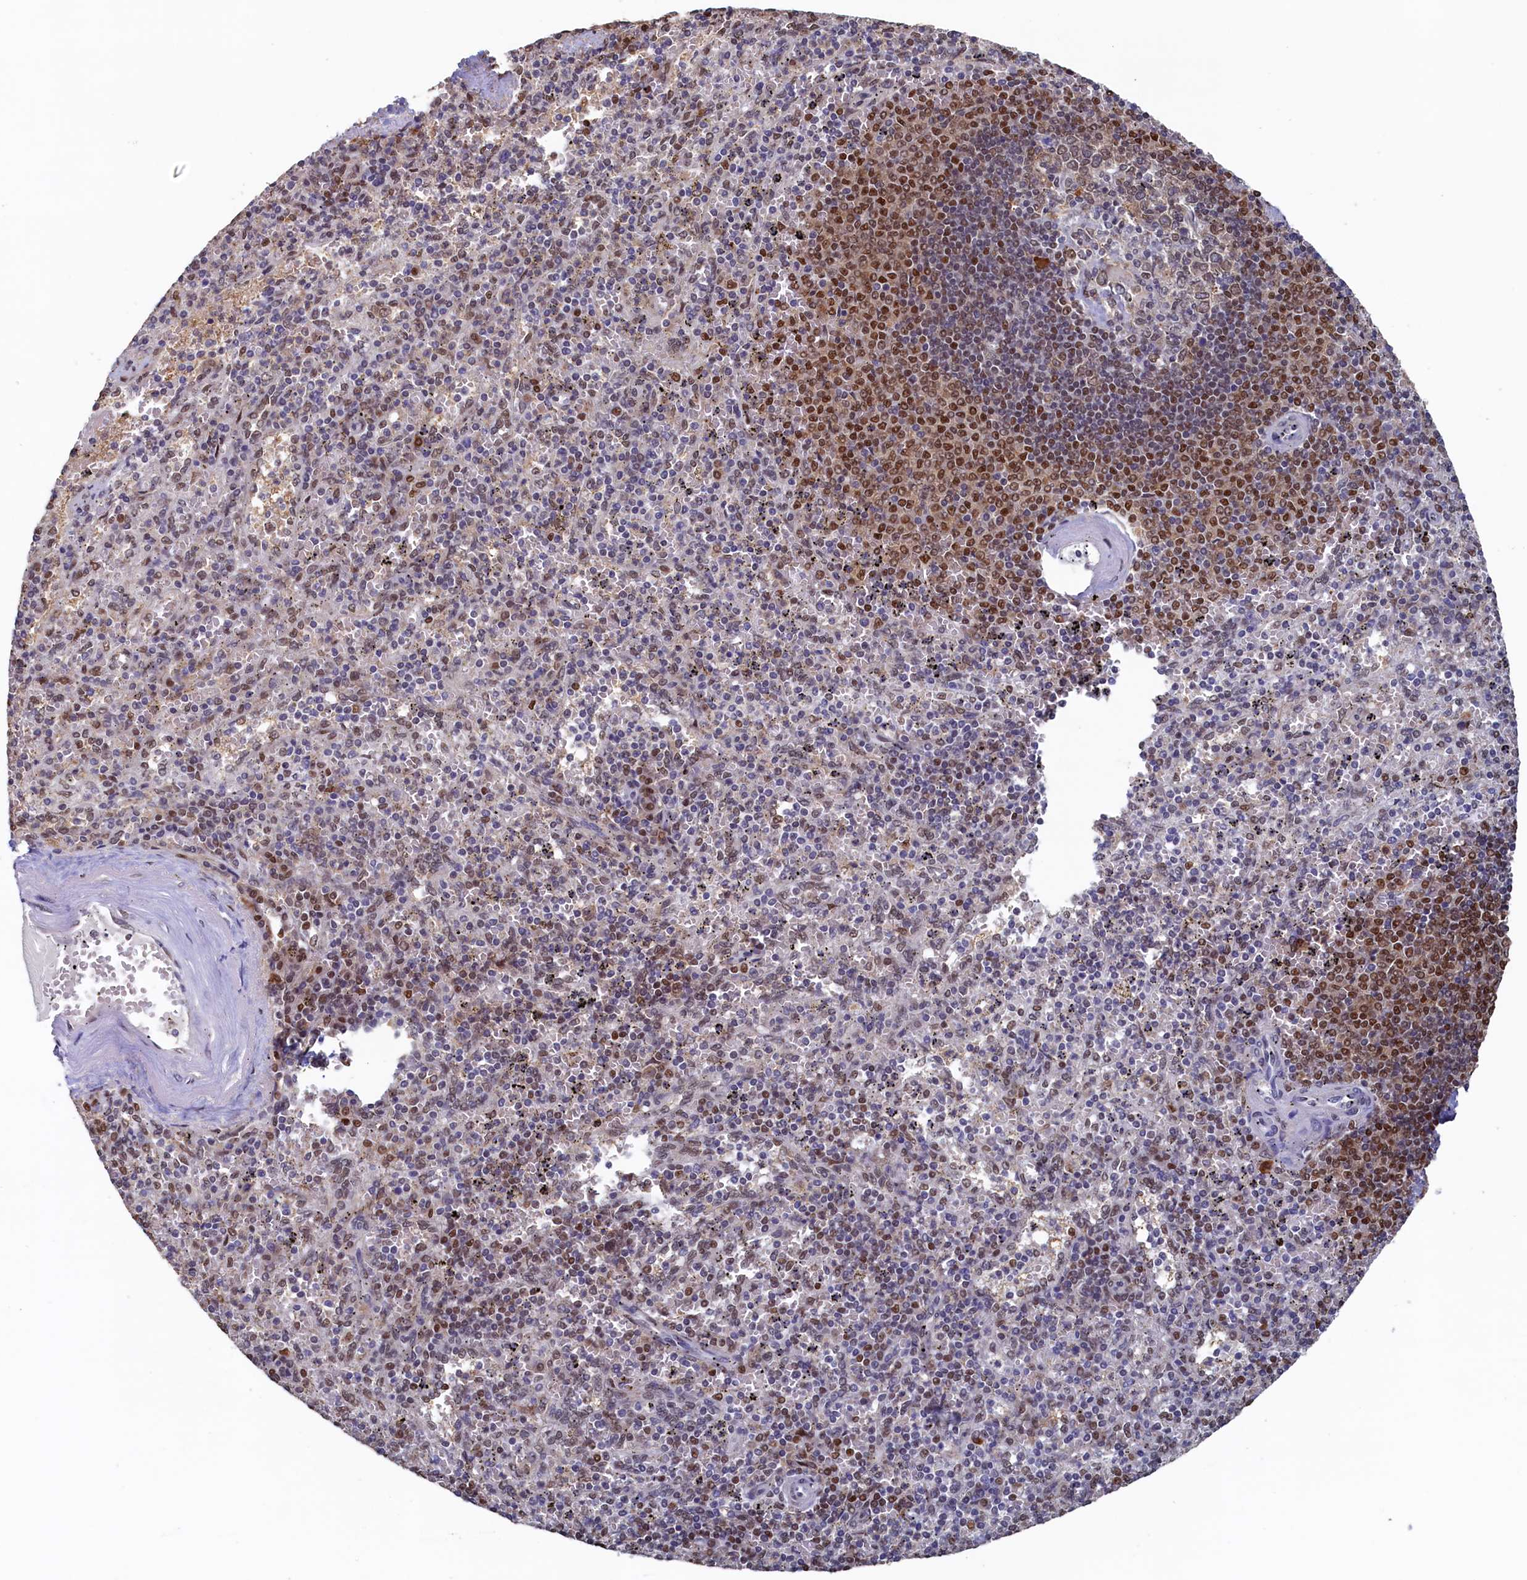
{"staining": {"intensity": "moderate", "quantity": "<25%", "location": "nuclear"}, "tissue": "spleen", "cell_type": "Cells in red pulp", "image_type": "normal", "snomed": [{"axis": "morphology", "description": "Normal tissue, NOS"}, {"axis": "topography", "description": "Spleen"}], "caption": "Protein staining of unremarkable spleen displays moderate nuclear positivity in about <25% of cells in red pulp.", "gene": "AHCY", "patient": {"sex": "male", "age": 82}}